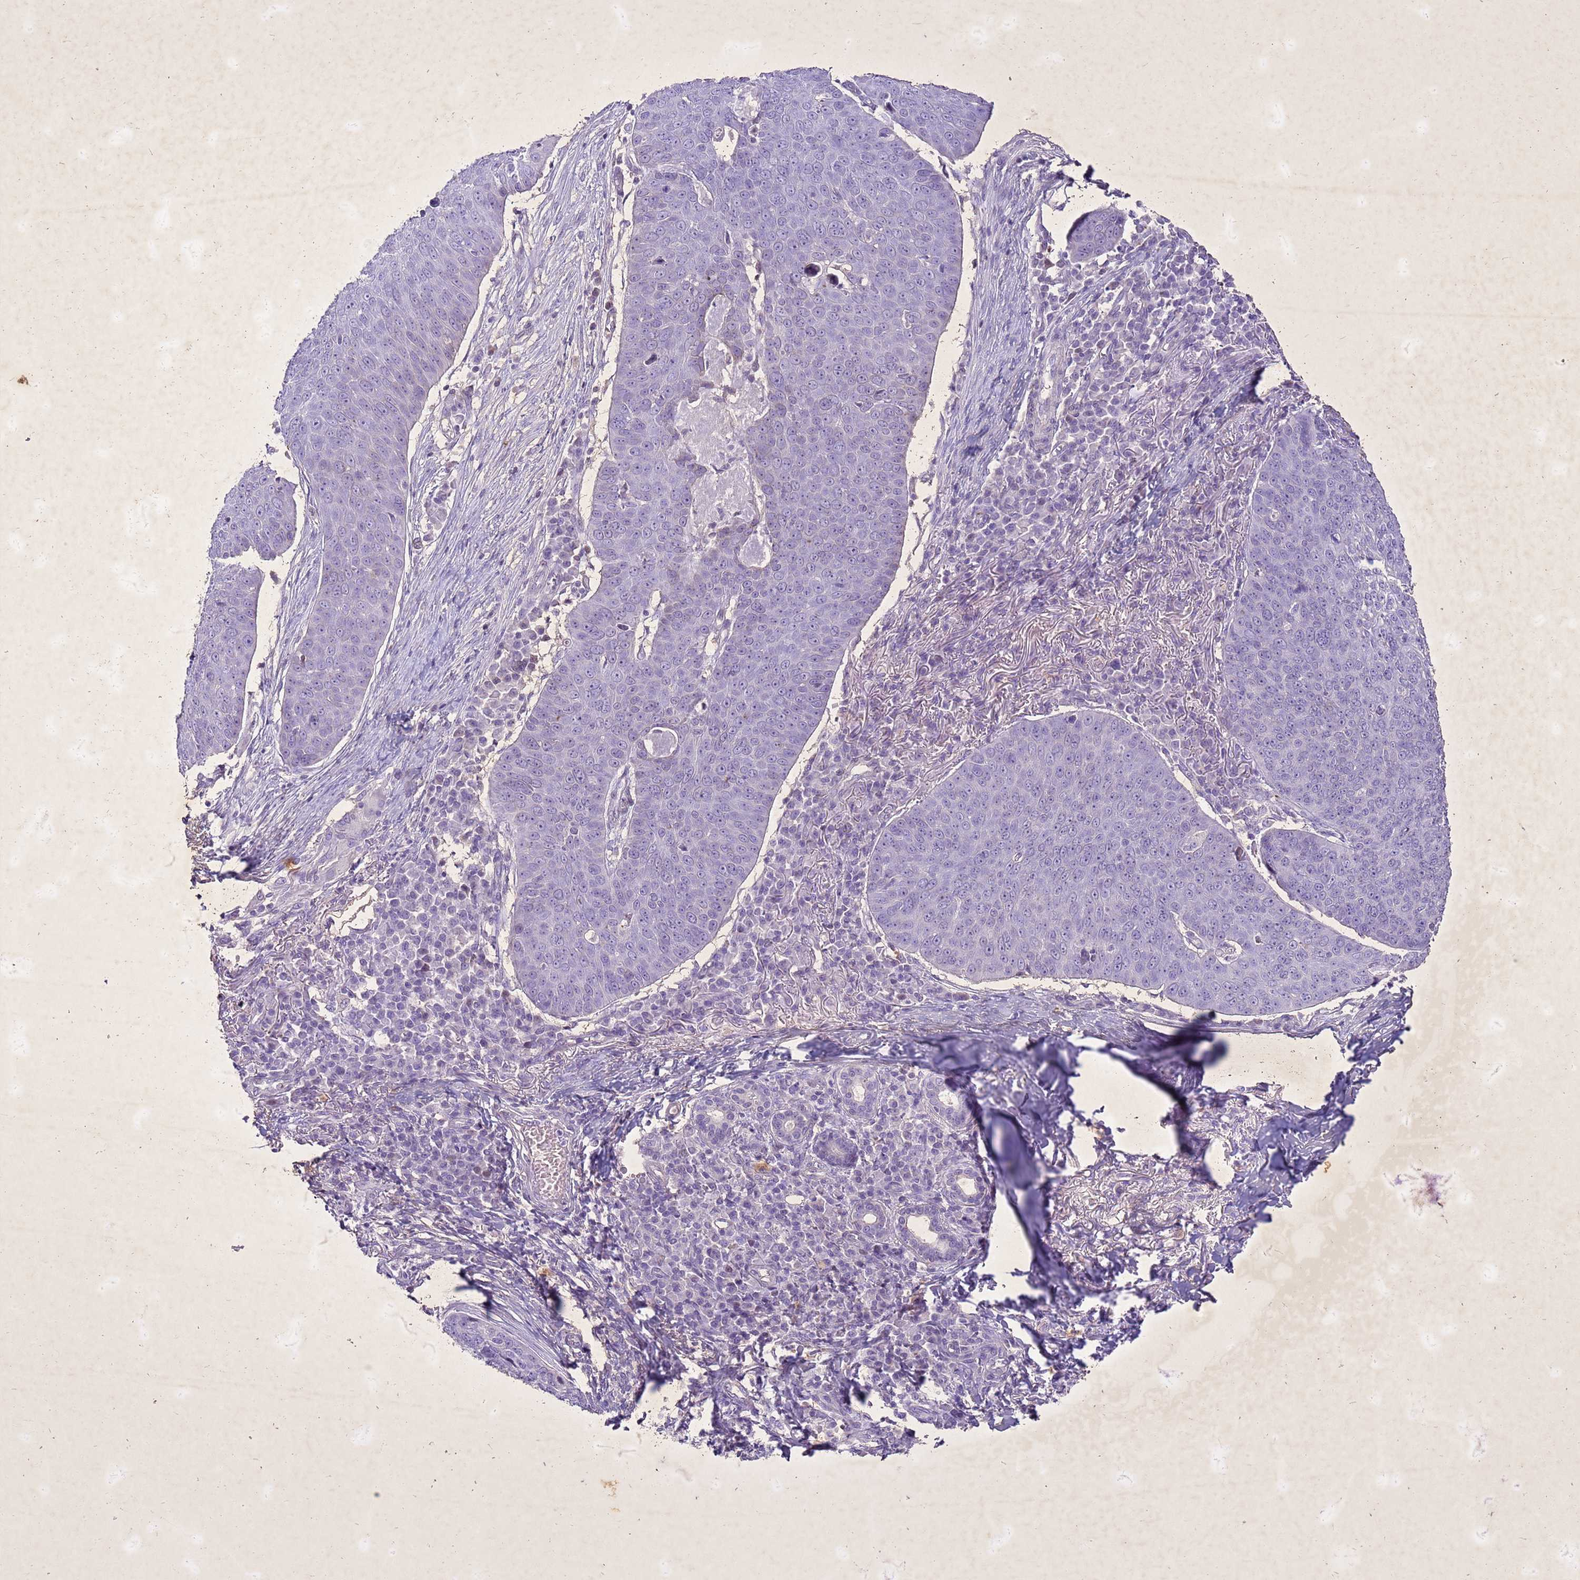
{"staining": {"intensity": "moderate", "quantity": "<25%", "location": "nuclear"}, "tissue": "skin cancer", "cell_type": "Tumor cells", "image_type": "cancer", "snomed": [{"axis": "morphology", "description": "Squamous cell carcinoma, NOS"}, {"axis": "topography", "description": "Skin"}], "caption": "This is a micrograph of IHC staining of skin cancer (squamous cell carcinoma), which shows moderate staining in the nuclear of tumor cells.", "gene": "COPS9", "patient": {"sex": "male", "age": 71}}